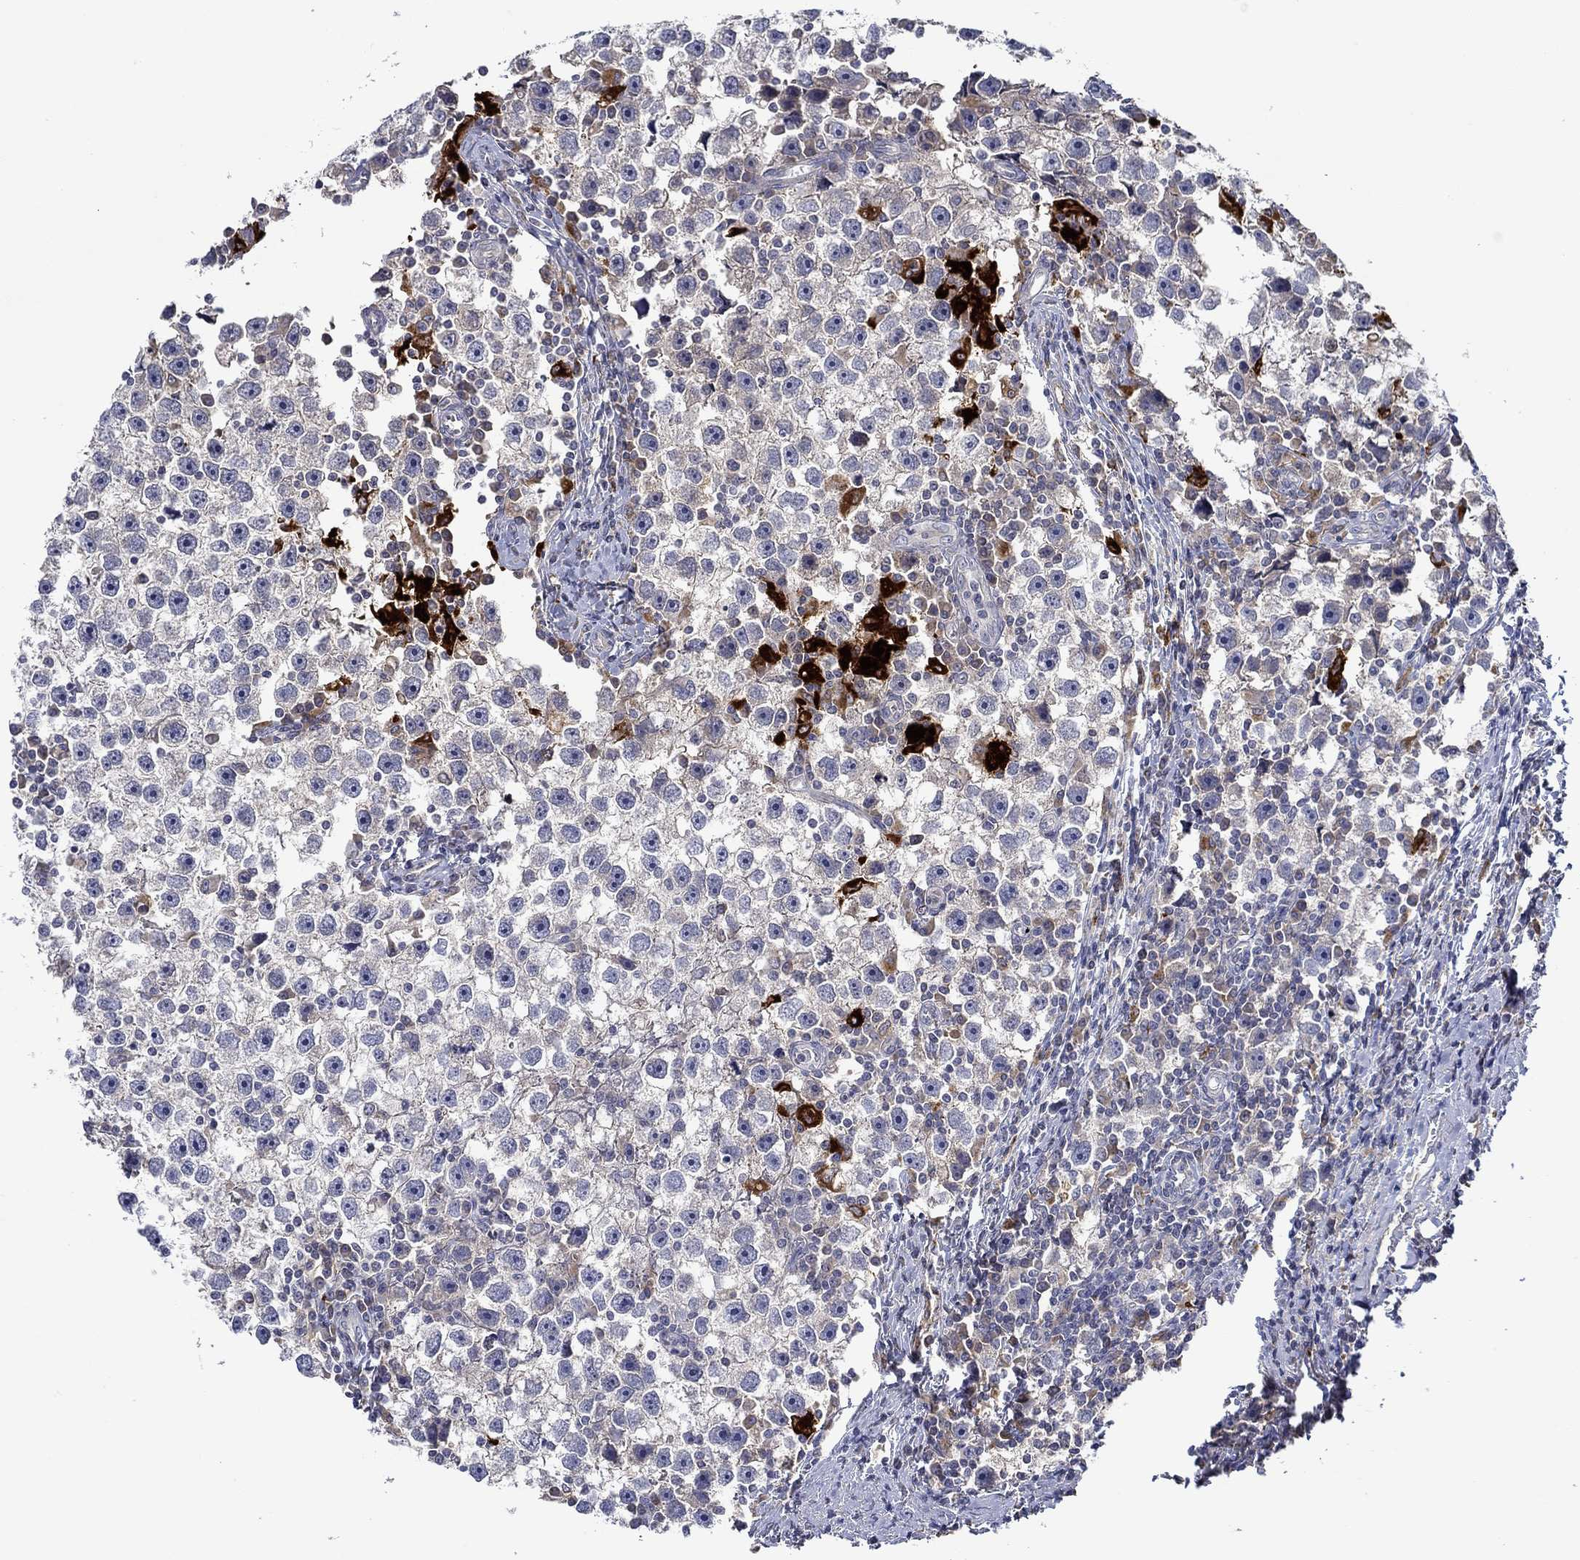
{"staining": {"intensity": "strong", "quantity": "<25%", "location": "cytoplasmic/membranous"}, "tissue": "testis cancer", "cell_type": "Tumor cells", "image_type": "cancer", "snomed": [{"axis": "morphology", "description": "Seminoma, NOS"}, {"axis": "topography", "description": "Testis"}], "caption": "This is a photomicrograph of IHC staining of seminoma (testis), which shows strong expression in the cytoplasmic/membranous of tumor cells.", "gene": "CHIT1", "patient": {"sex": "male", "age": 30}}